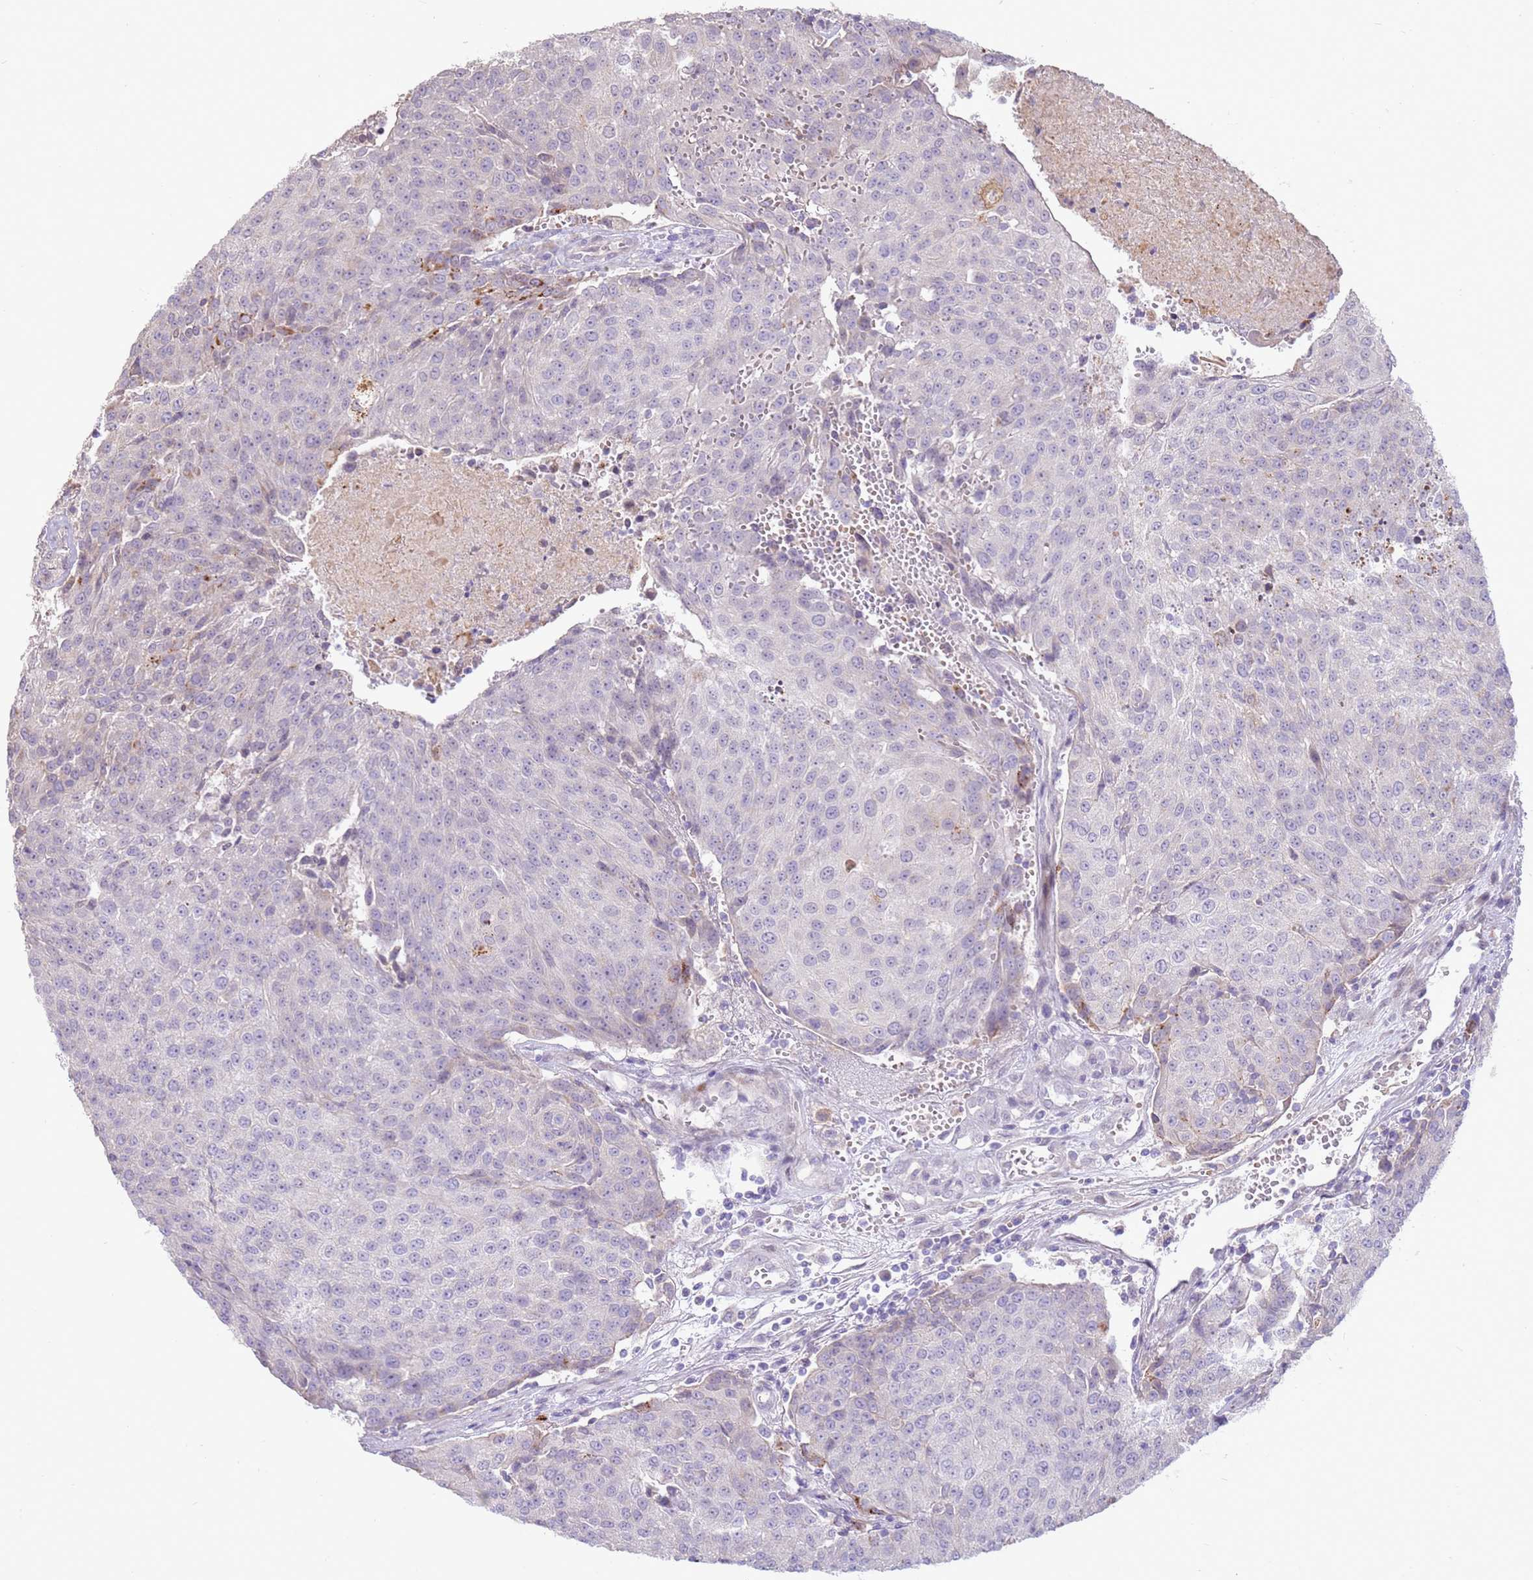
{"staining": {"intensity": "negative", "quantity": "none", "location": "none"}, "tissue": "urothelial cancer", "cell_type": "Tumor cells", "image_type": "cancer", "snomed": [{"axis": "morphology", "description": "Urothelial carcinoma, High grade"}, {"axis": "topography", "description": "Urinary bladder"}], "caption": "Immunohistochemistry (IHC) of human urothelial cancer shows no staining in tumor cells.", "gene": "LGI4", "patient": {"sex": "female", "age": 85}}